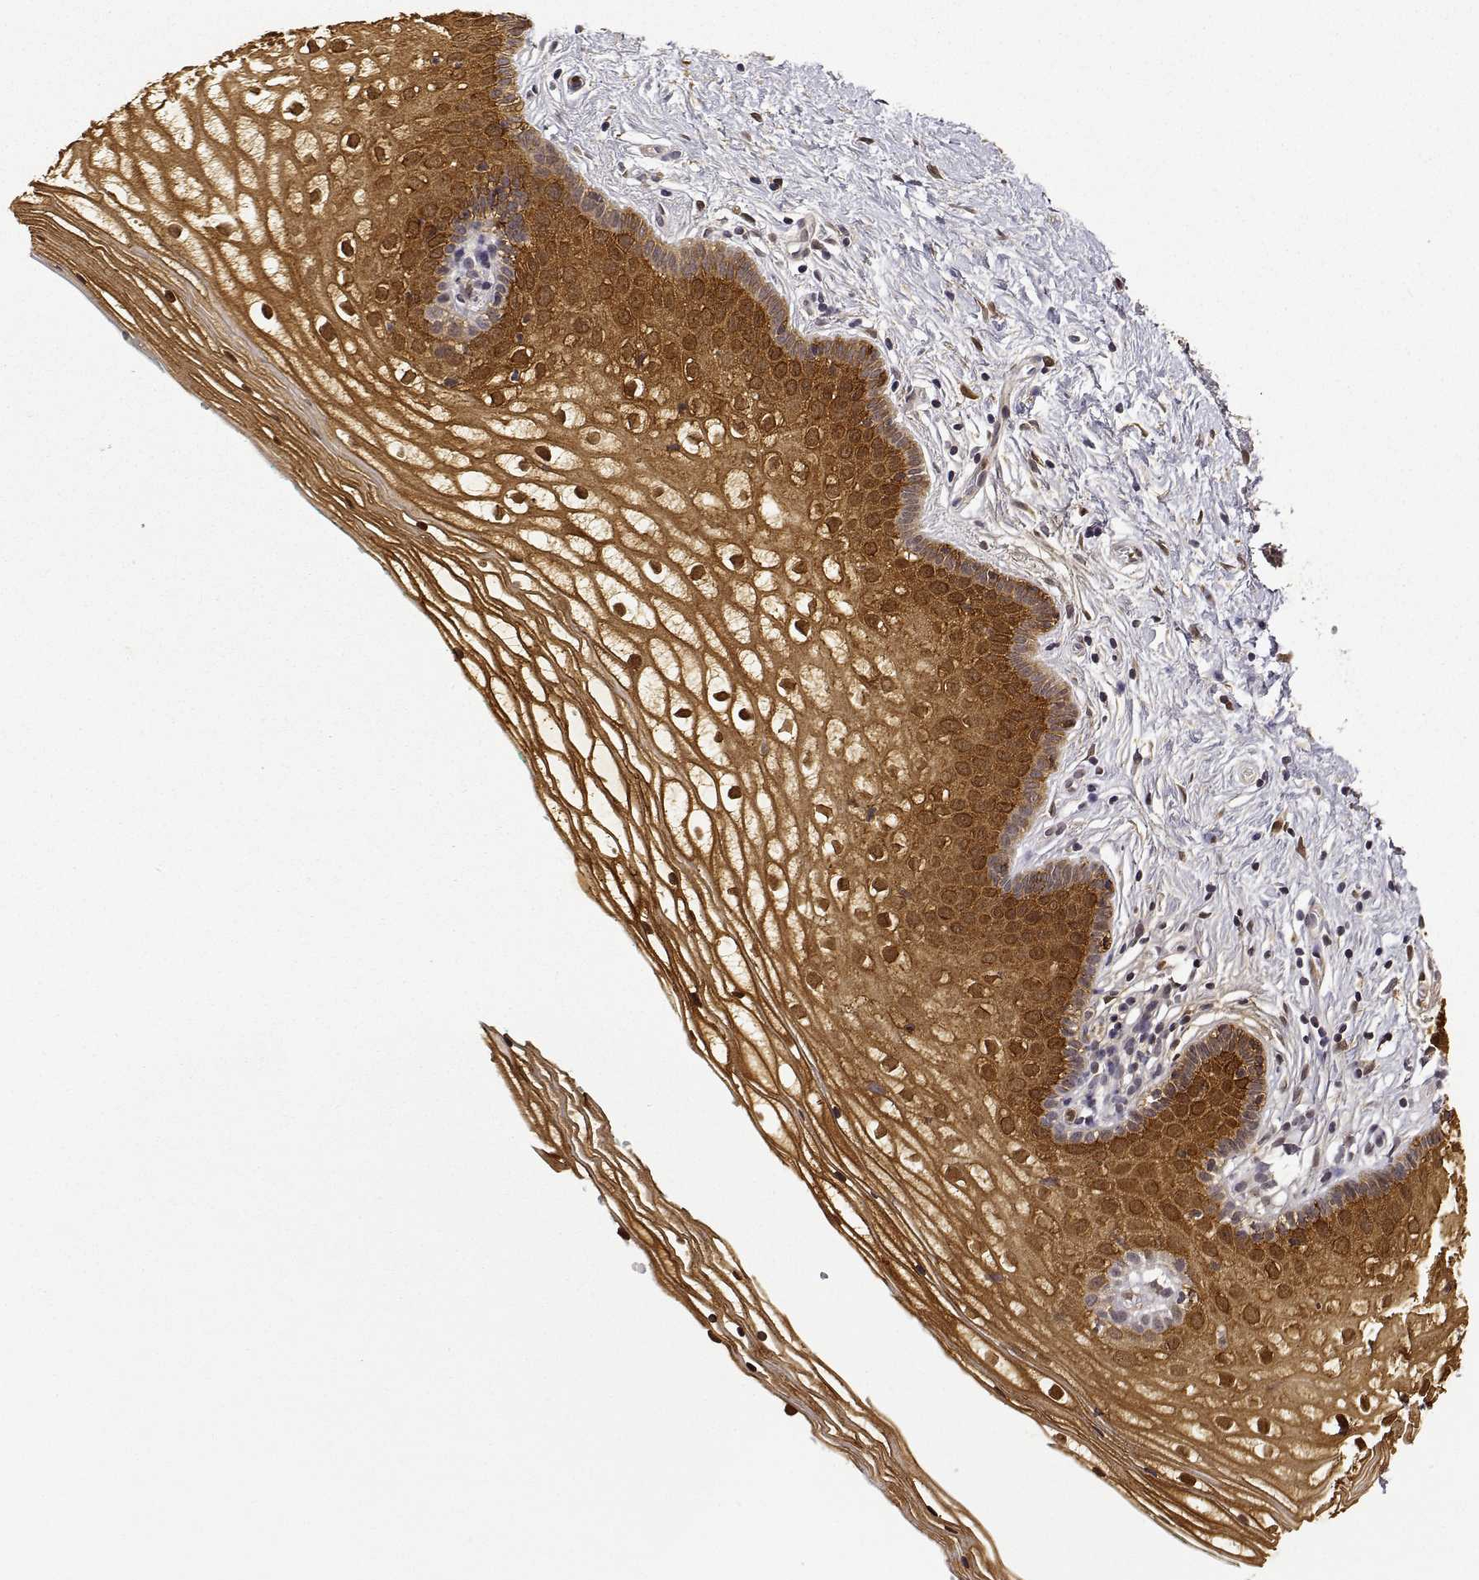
{"staining": {"intensity": "strong", "quantity": ">75%", "location": "cytoplasmic/membranous,nuclear"}, "tissue": "vagina", "cell_type": "Squamous epithelial cells", "image_type": "normal", "snomed": [{"axis": "morphology", "description": "Normal tissue, NOS"}, {"axis": "topography", "description": "Vagina"}], "caption": "Human vagina stained with a brown dye exhibits strong cytoplasmic/membranous,nuclear positive positivity in approximately >75% of squamous epithelial cells.", "gene": "PHGDH", "patient": {"sex": "female", "age": 36}}